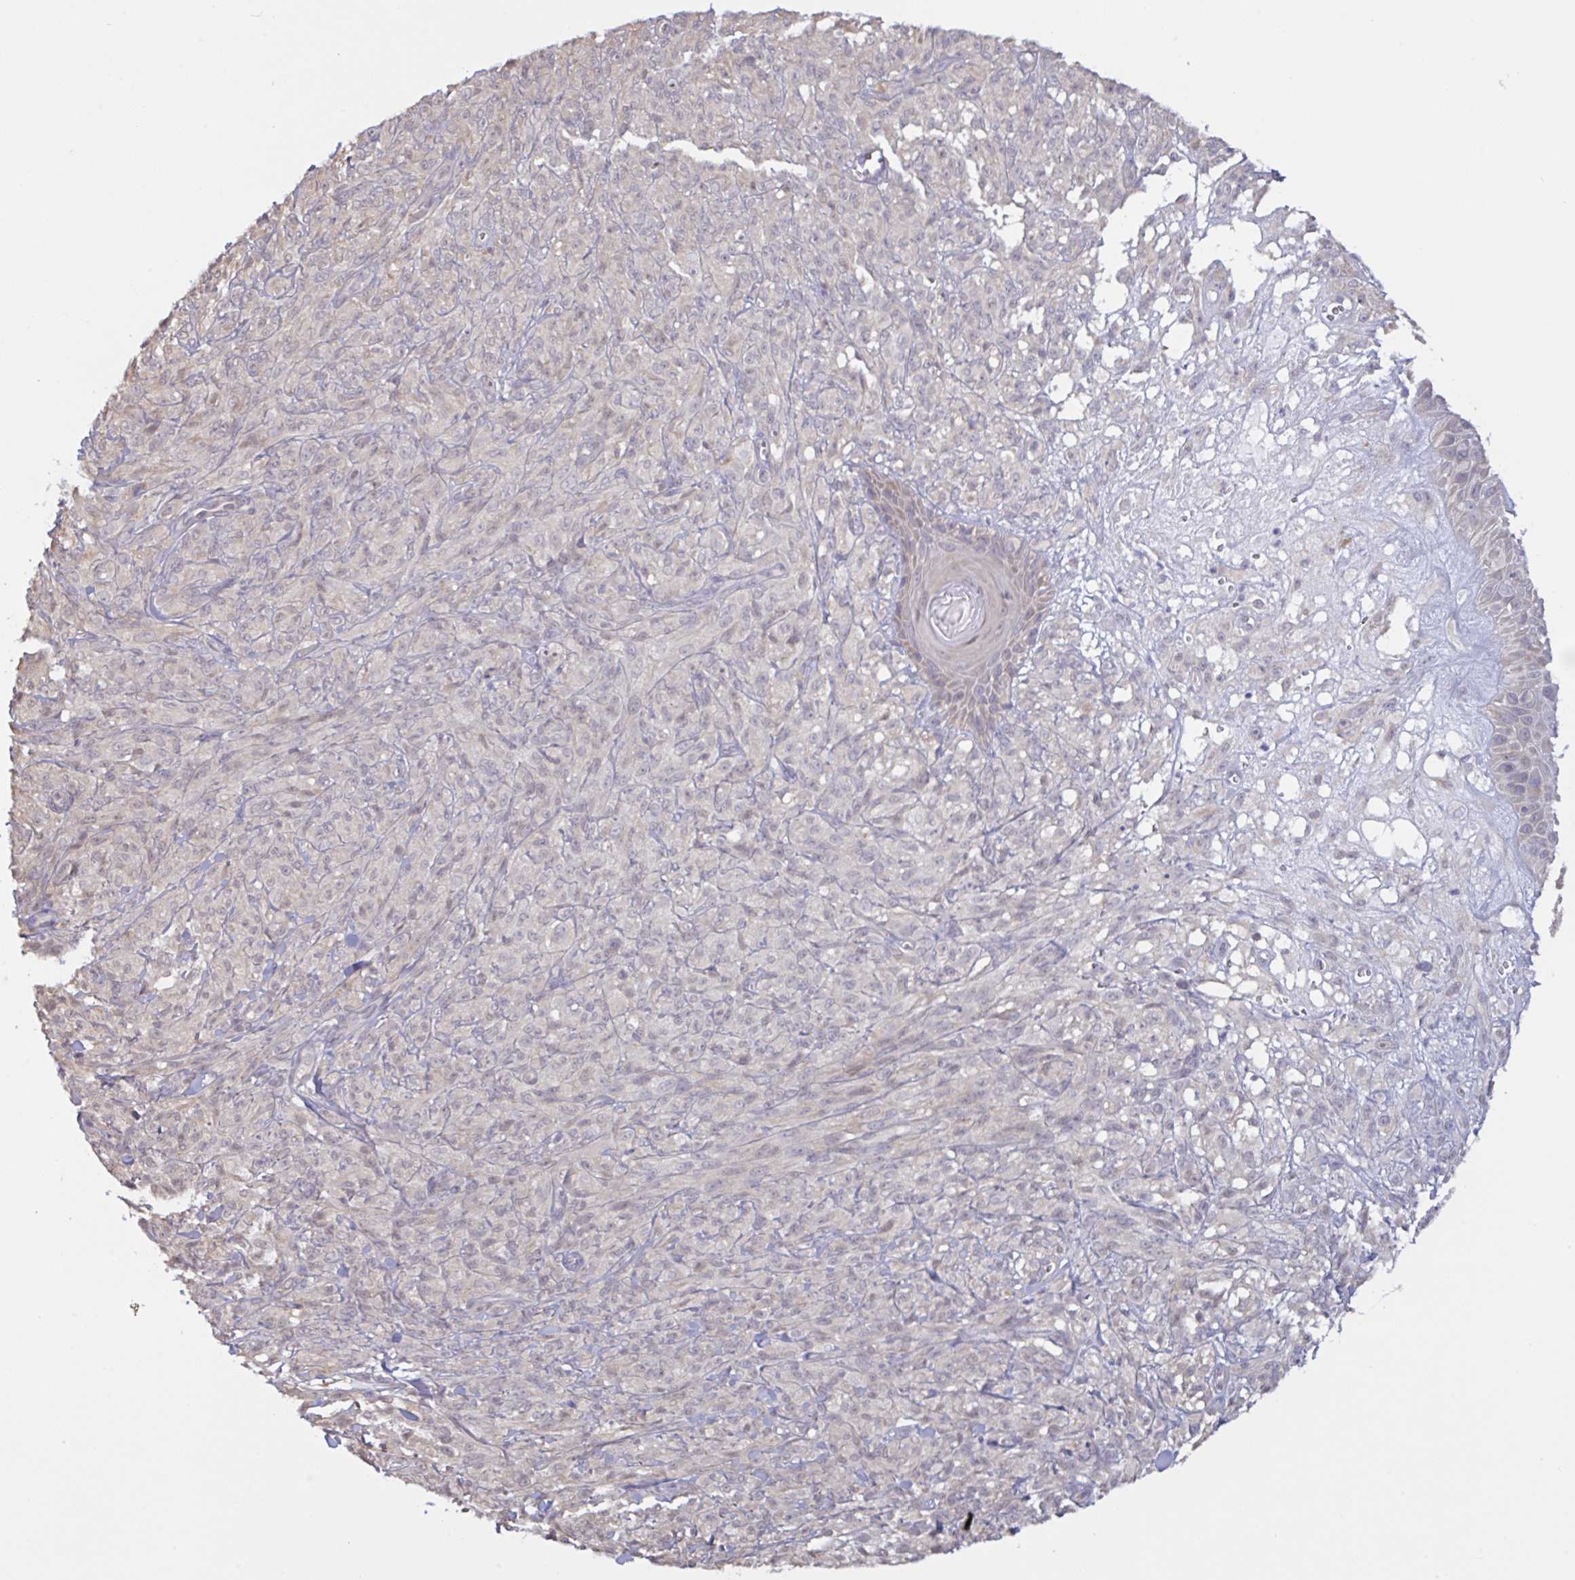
{"staining": {"intensity": "weak", "quantity": "25%-75%", "location": "nuclear"}, "tissue": "melanoma", "cell_type": "Tumor cells", "image_type": "cancer", "snomed": [{"axis": "morphology", "description": "Malignant melanoma, NOS"}, {"axis": "topography", "description": "Skin of upper arm"}], "caption": "The histopathology image shows a brown stain indicating the presence of a protein in the nuclear of tumor cells in melanoma.", "gene": "HYPK", "patient": {"sex": "female", "age": 65}}